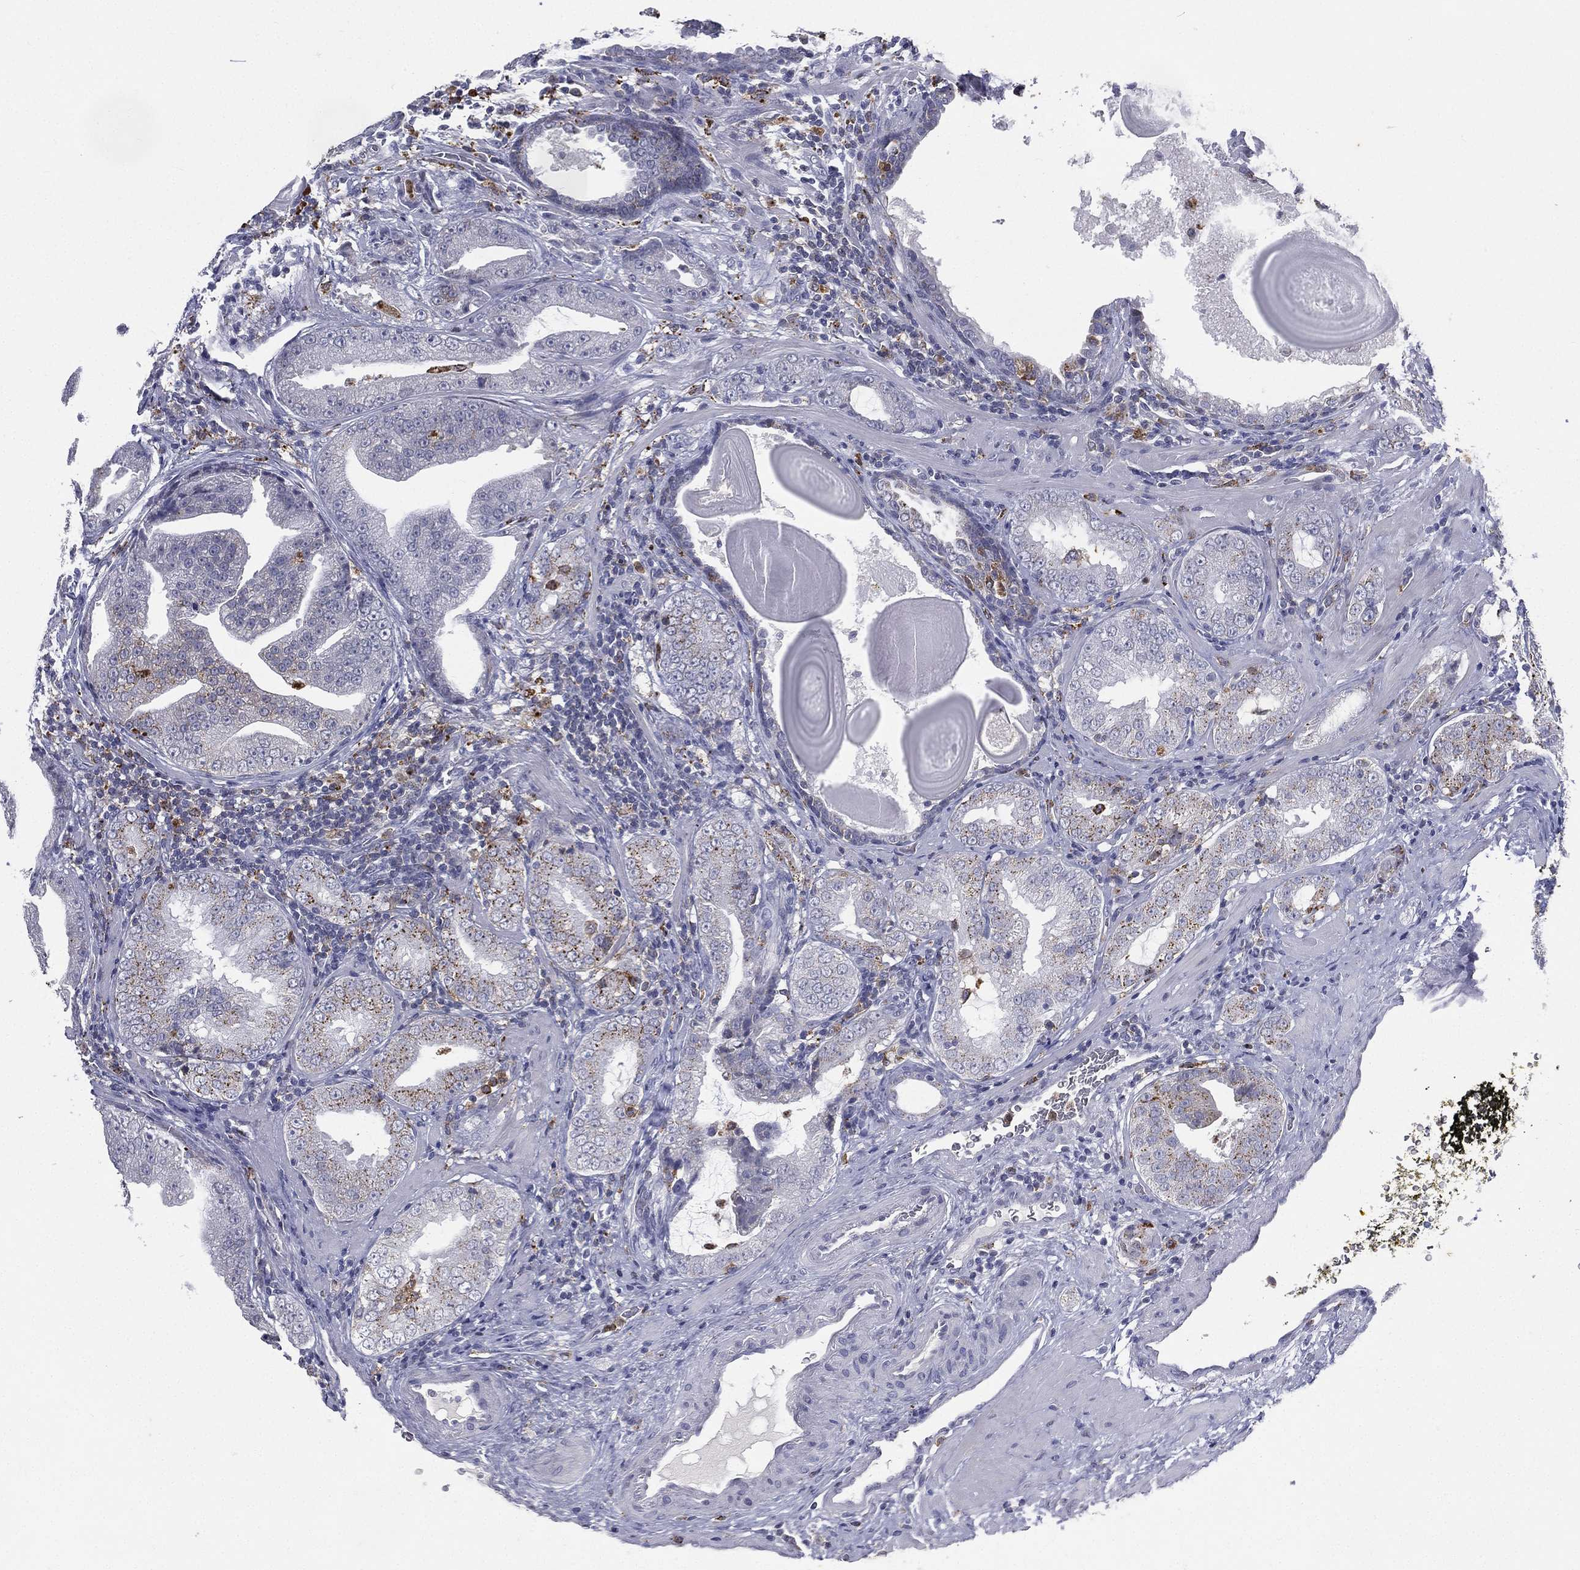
{"staining": {"intensity": "moderate", "quantity": "25%-75%", "location": "cytoplasmic/membranous"}, "tissue": "prostate cancer", "cell_type": "Tumor cells", "image_type": "cancer", "snomed": [{"axis": "morphology", "description": "Adenocarcinoma, Low grade"}, {"axis": "topography", "description": "Prostate"}], "caption": "Tumor cells reveal medium levels of moderate cytoplasmic/membranous positivity in about 25%-75% of cells in human prostate cancer (adenocarcinoma (low-grade)).", "gene": "EVI2B", "patient": {"sex": "male", "age": 62}}